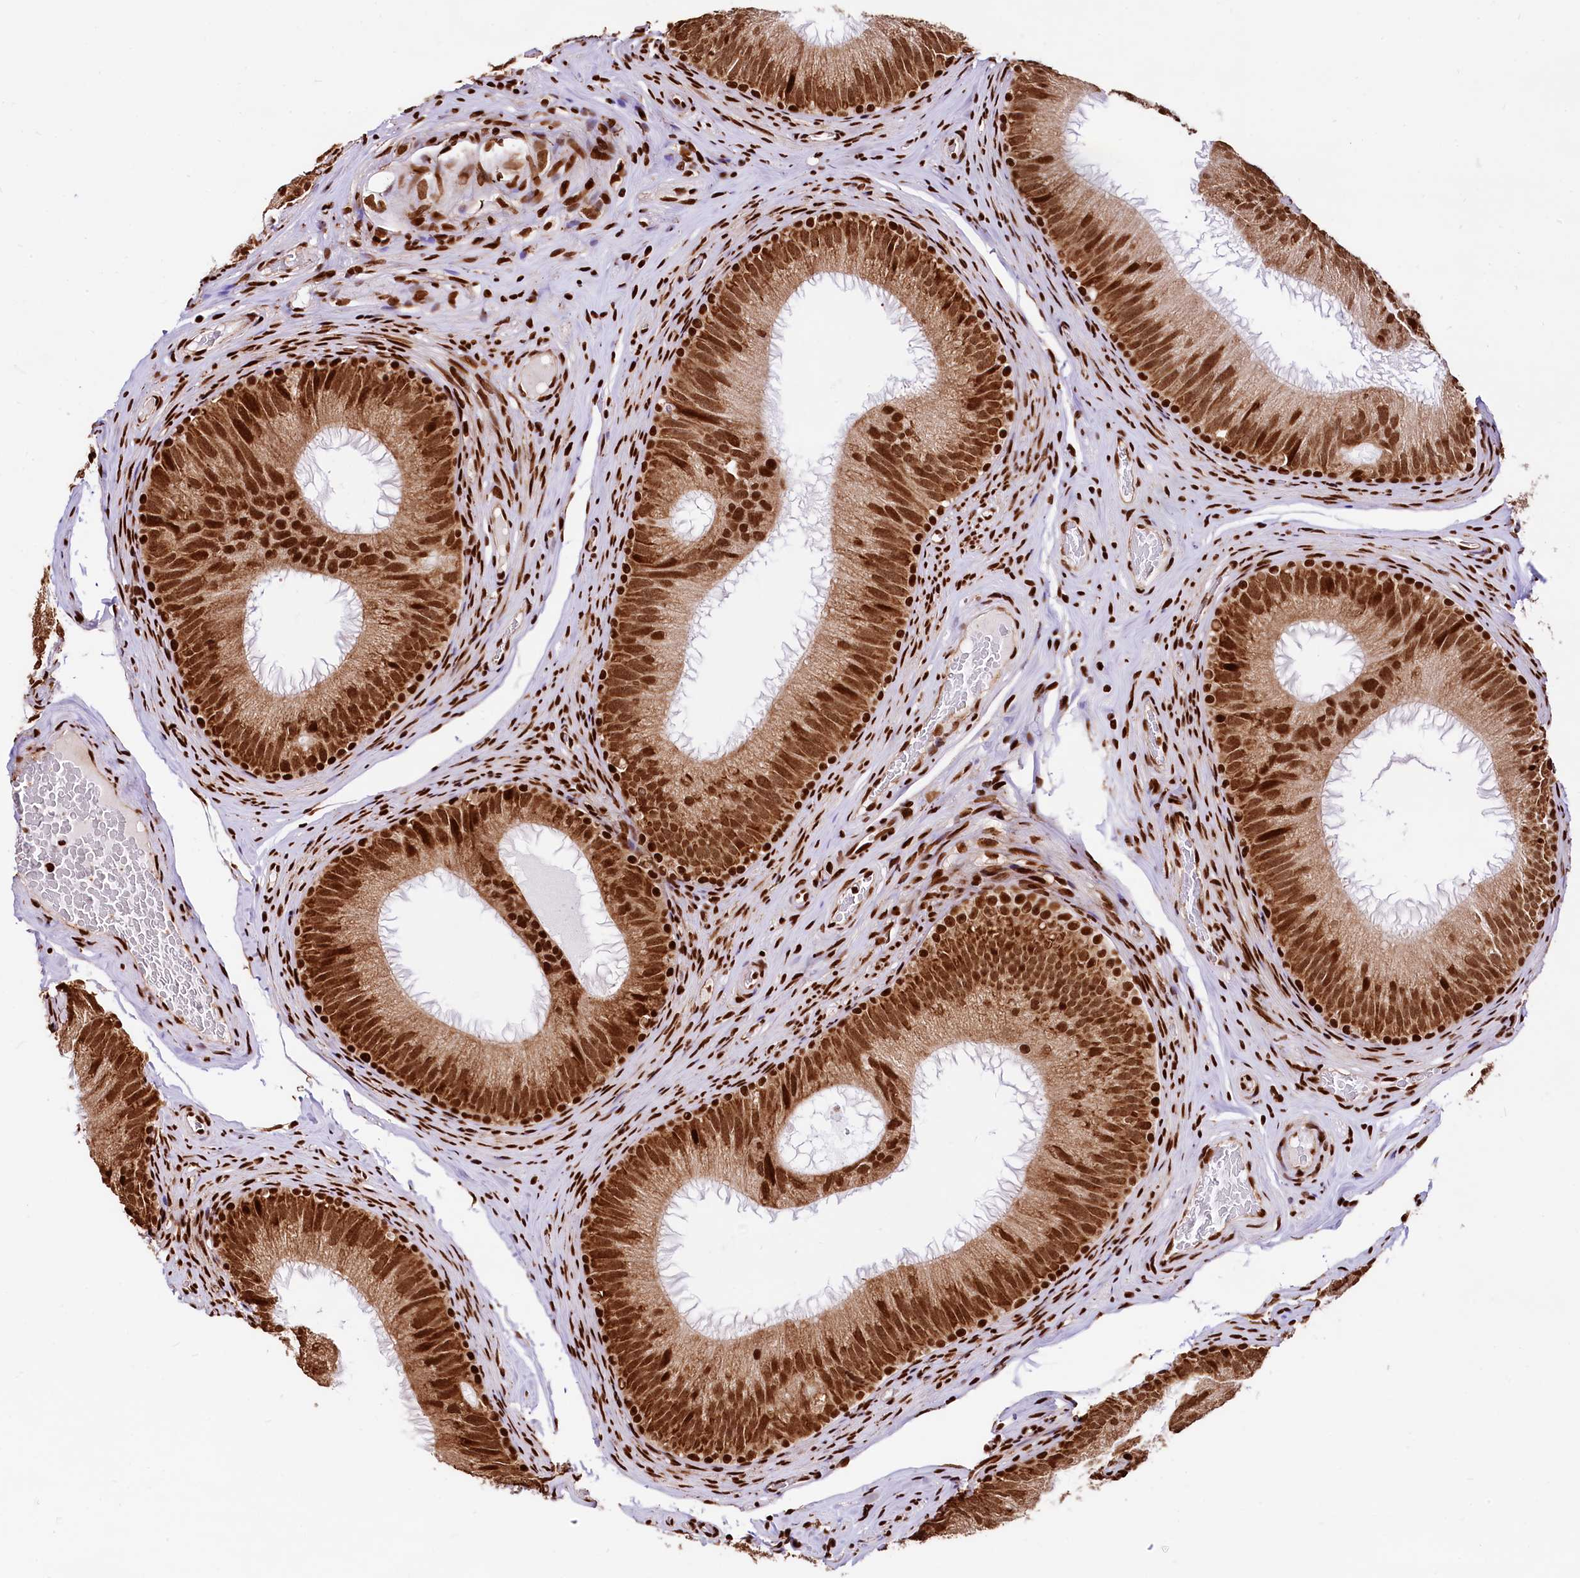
{"staining": {"intensity": "strong", "quantity": ">75%", "location": "cytoplasmic/membranous,nuclear"}, "tissue": "epididymis", "cell_type": "Glandular cells", "image_type": "normal", "snomed": [{"axis": "morphology", "description": "Normal tissue, NOS"}, {"axis": "topography", "description": "Epididymis"}], "caption": "Protein expression analysis of benign human epididymis reveals strong cytoplasmic/membranous,nuclear expression in about >75% of glandular cells.", "gene": "PDS5B", "patient": {"sex": "male", "age": 34}}